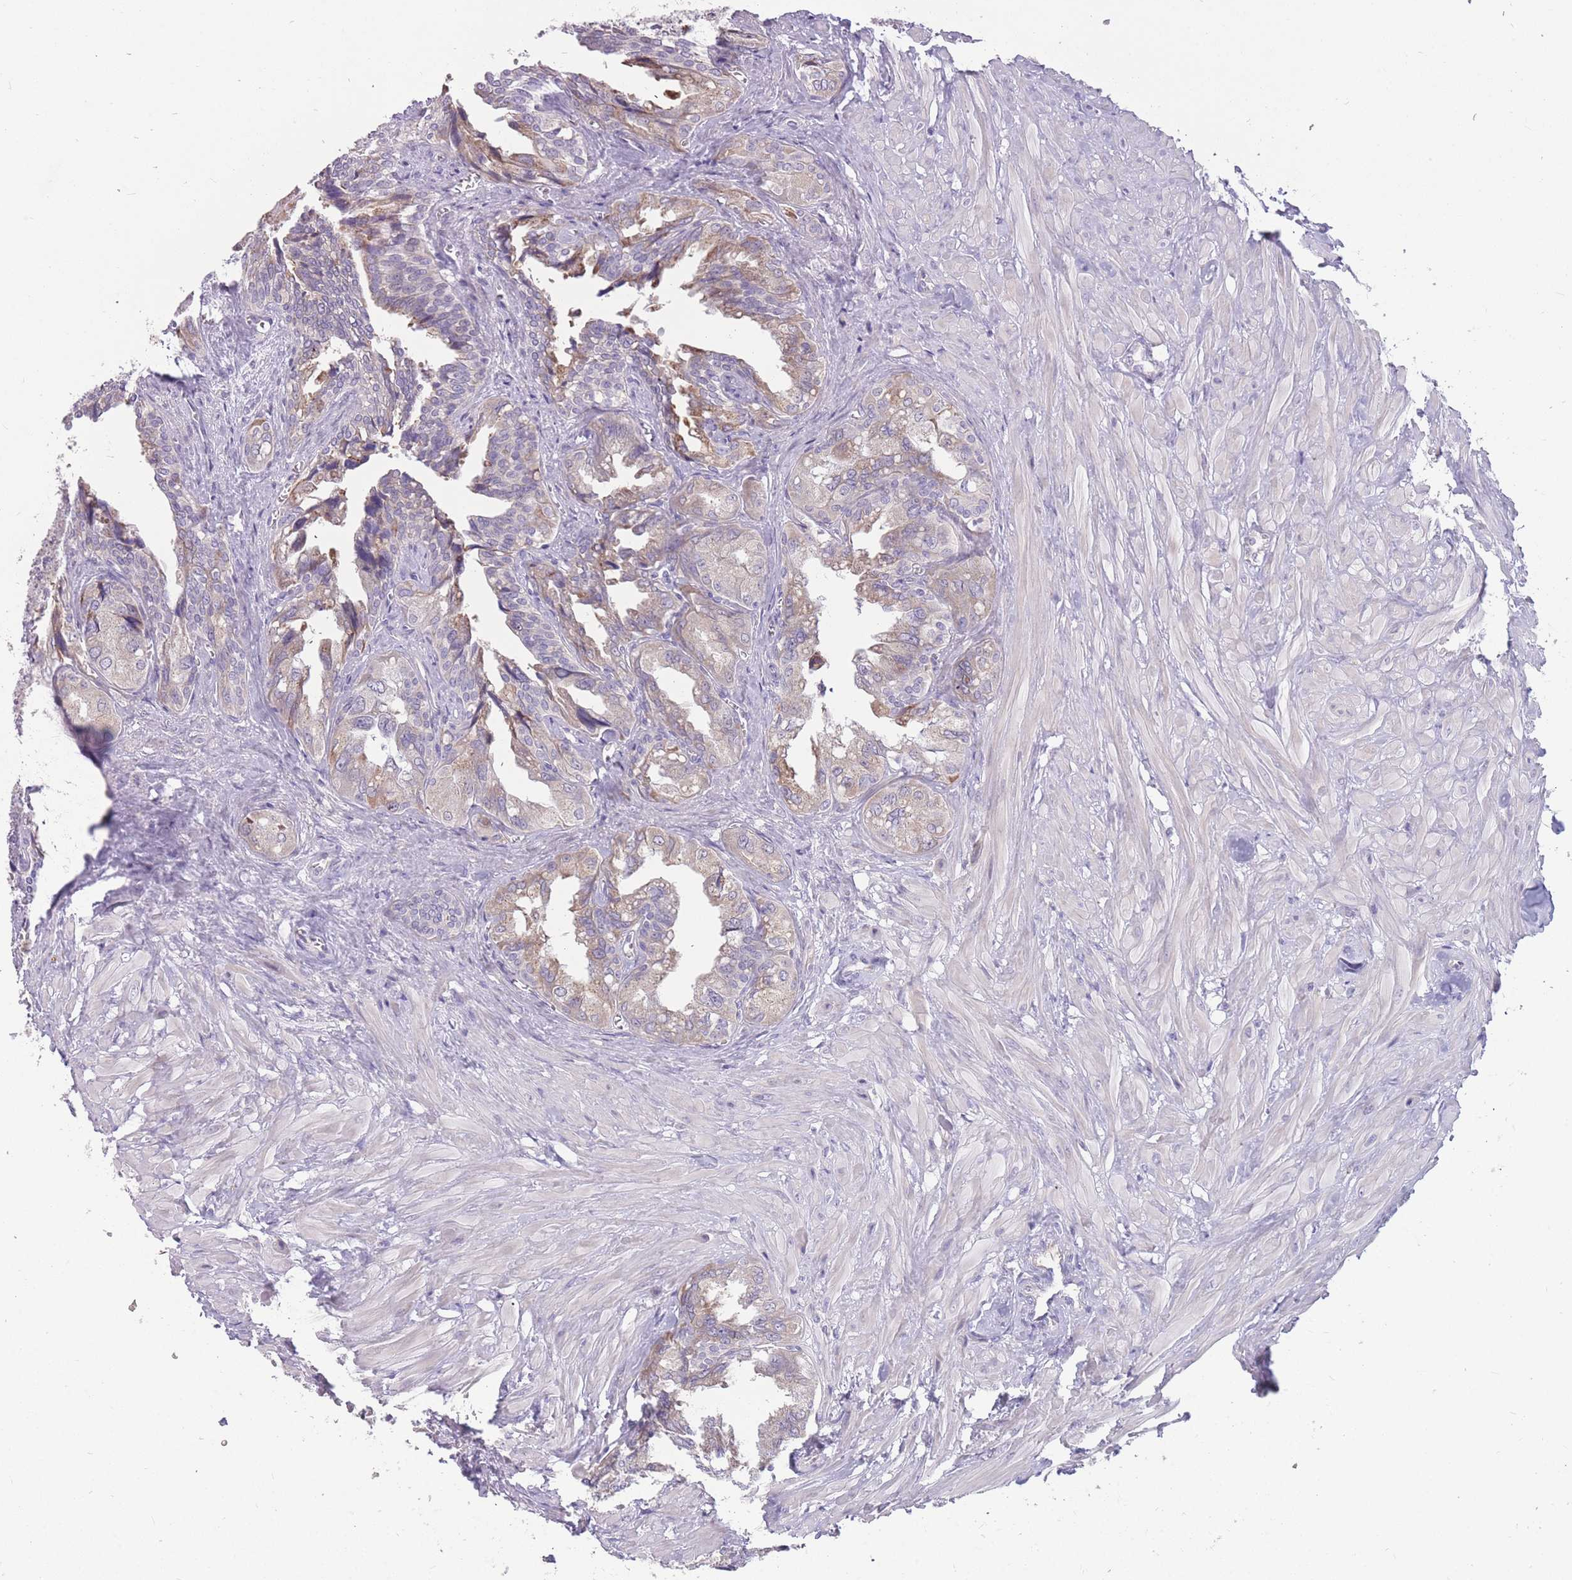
{"staining": {"intensity": "weak", "quantity": "<25%", "location": "cytoplasmic/membranous"}, "tissue": "seminal vesicle", "cell_type": "Glandular cells", "image_type": "normal", "snomed": [{"axis": "morphology", "description": "Normal tissue, NOS"}, {"axis": "topography", "description": "Seminal veicle"}], "caption": "This image is of benign seminal vesicle stained with IHC to label a protein in brown with the nuclei are counter-stained blue. There is no expression in glandular cells. The staining was performed using DAB (3,3'-diaminobenzidine) to visualize the protein expression in brown, while the nuclei were stained in blue with hematoxylin (Magnification: 20x).", "gene": "TRAPPC5", "patient": {"sex": "male", "age": 67}}